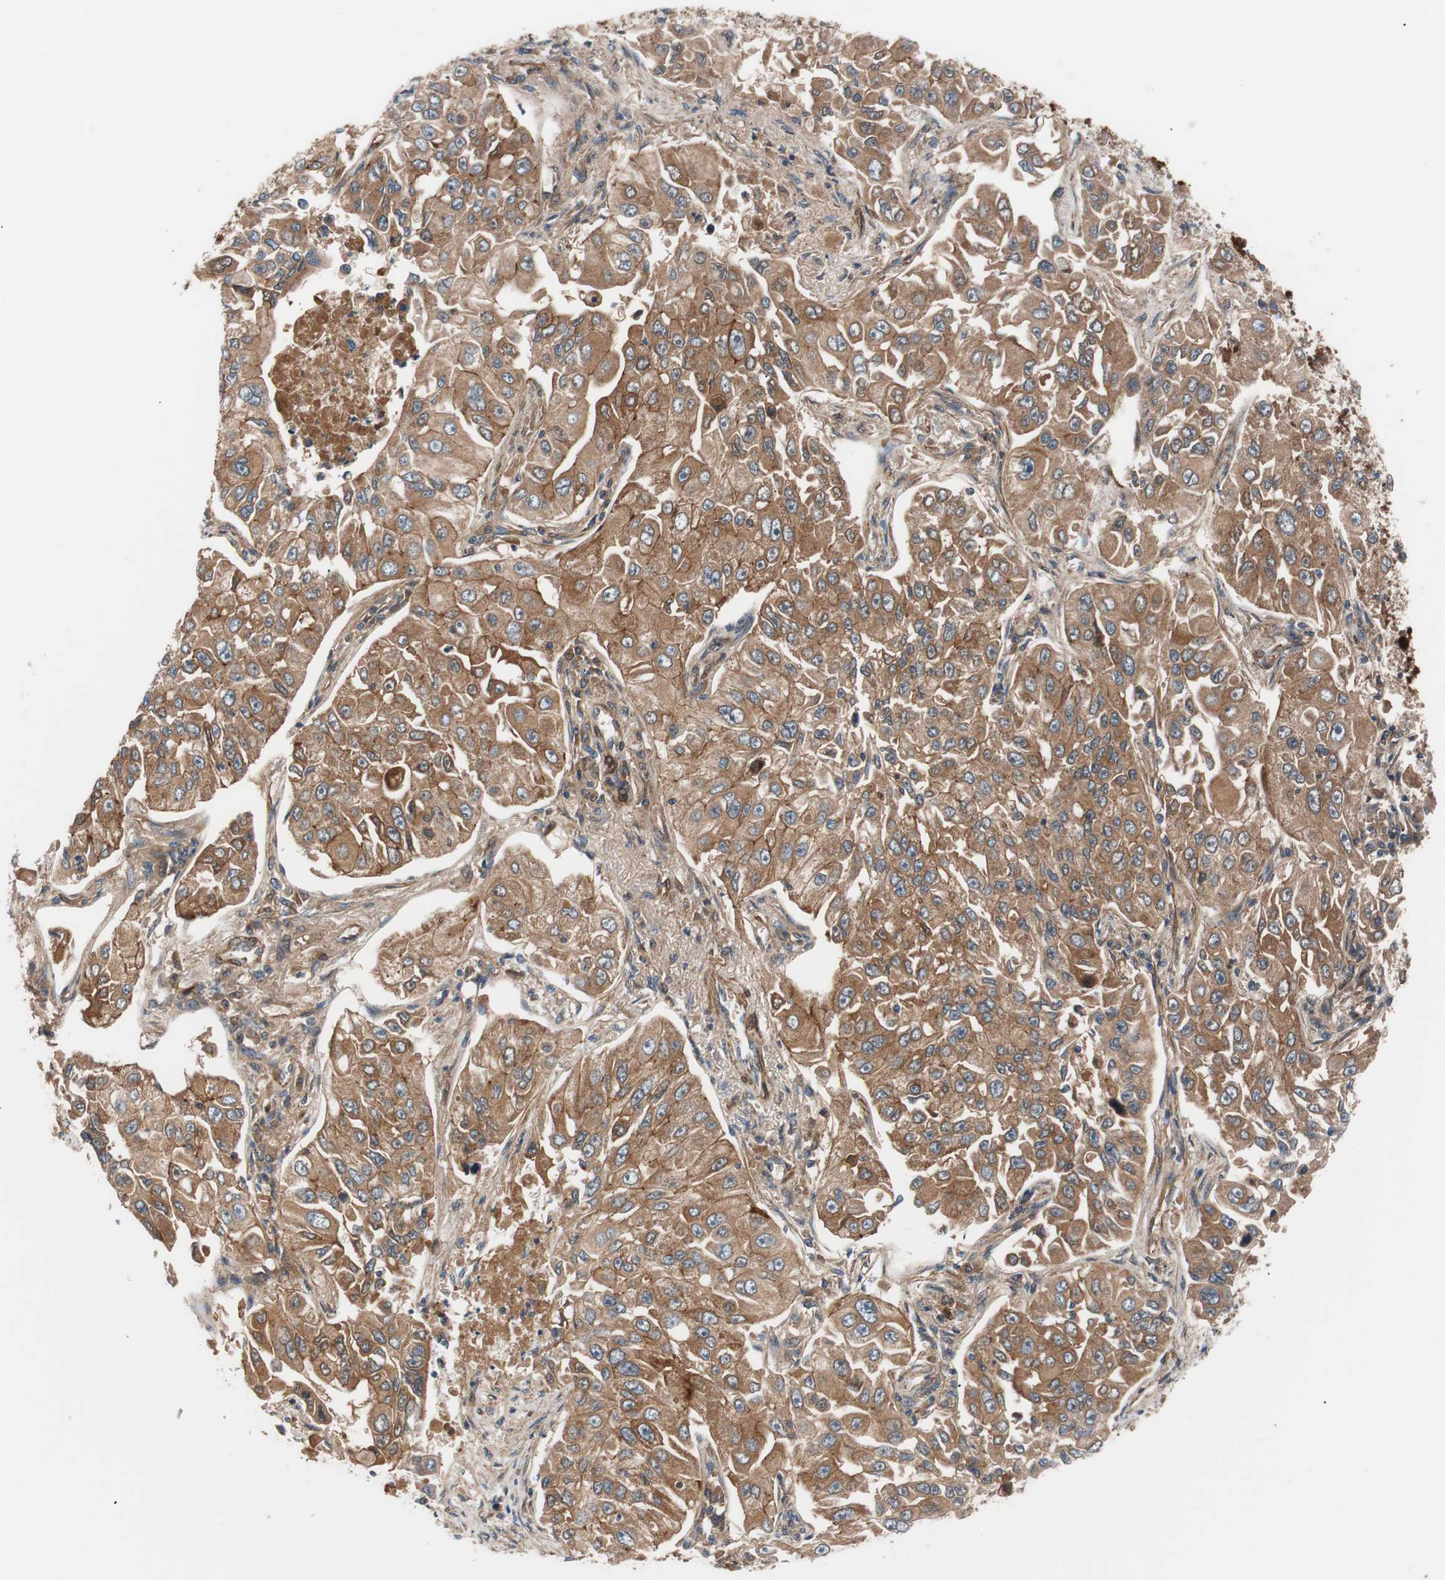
{"staining": {"intensity": "moderate", "quantity": ">75%", "location": "cytoplasmic/membranous"}, "tissue": "lung cancer", "cell_type": "Tumor cells", "image_type": "cancer", "snomed": [{"axis": "morphology", "description": "Adenocarcinoma, NOS"}, {"axis": "topography", "description": "Lung"}], "caption": "Lung cancer (adenocarcinoma) stained for a protein demonstrates moderate cytoplasmic/membranous positivity in tumor cells. (DAB (3,3'-diaminobenzidine) IHC, brown staining for protein, blue staining for nuclei).", "gene": "SPINT1", "patient": {"sex": "male", "age": 84}}